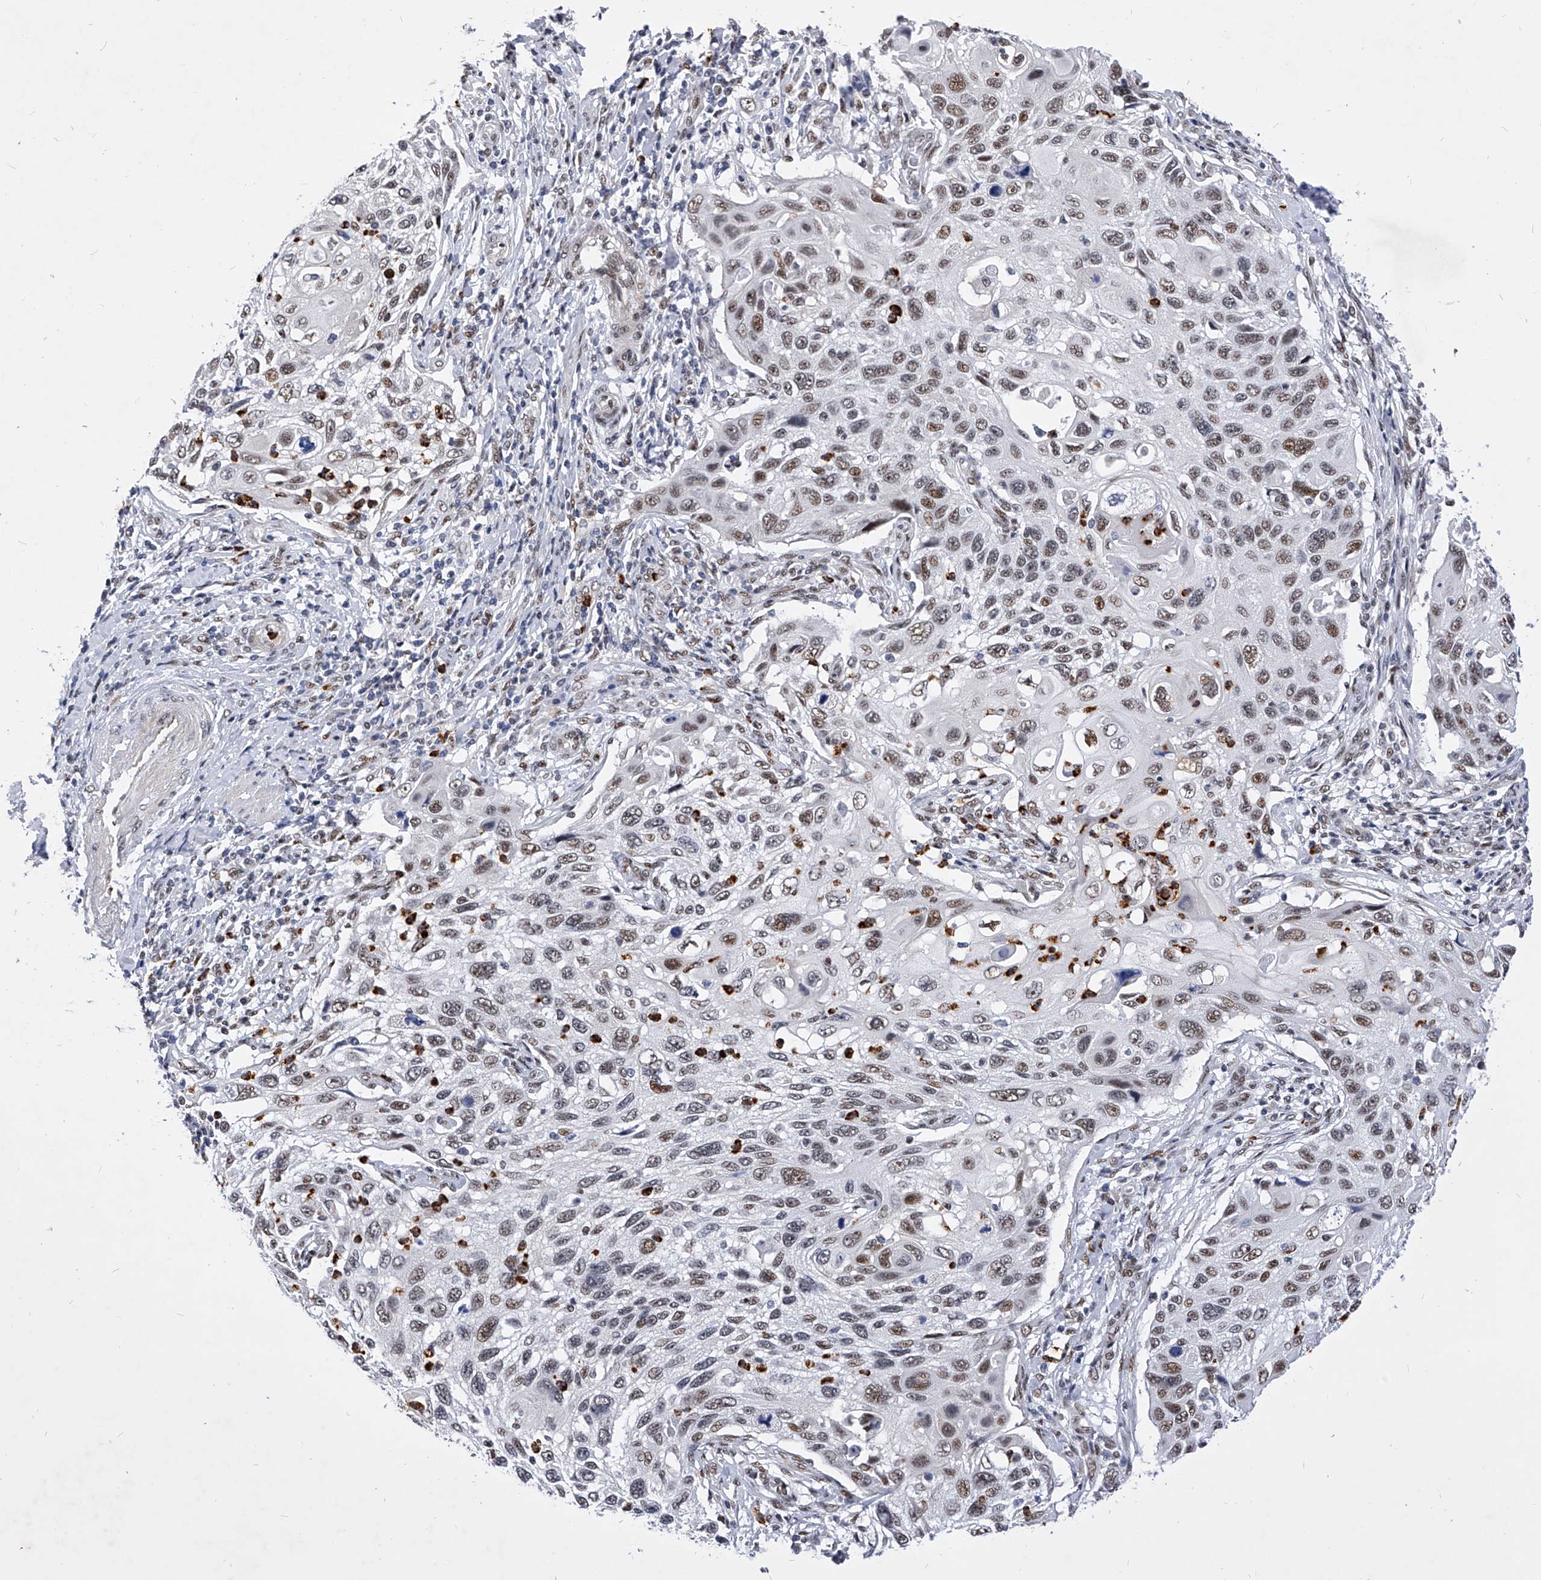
{"staining": {"intensity": "moderate", "quantity": ">75%", "location": "nuclear"}, "tissue": "cervical cancer", "cell_type": "Tumor cells", "image_type": "cancer", "snomed": [{"axis": "morphology", "description": "Squamous cell carcinoma, NOS"}, {"axis": "topography", "description": "Cervix"}], "caption": "Brown immunohistochemical staining in cervical cancer (squamous cell carcinoma) reveals moderate nuclear expression in about >75% of tumor cells.", "gene": "TESK2", "patient": {"sex": "female", "age": 70}}